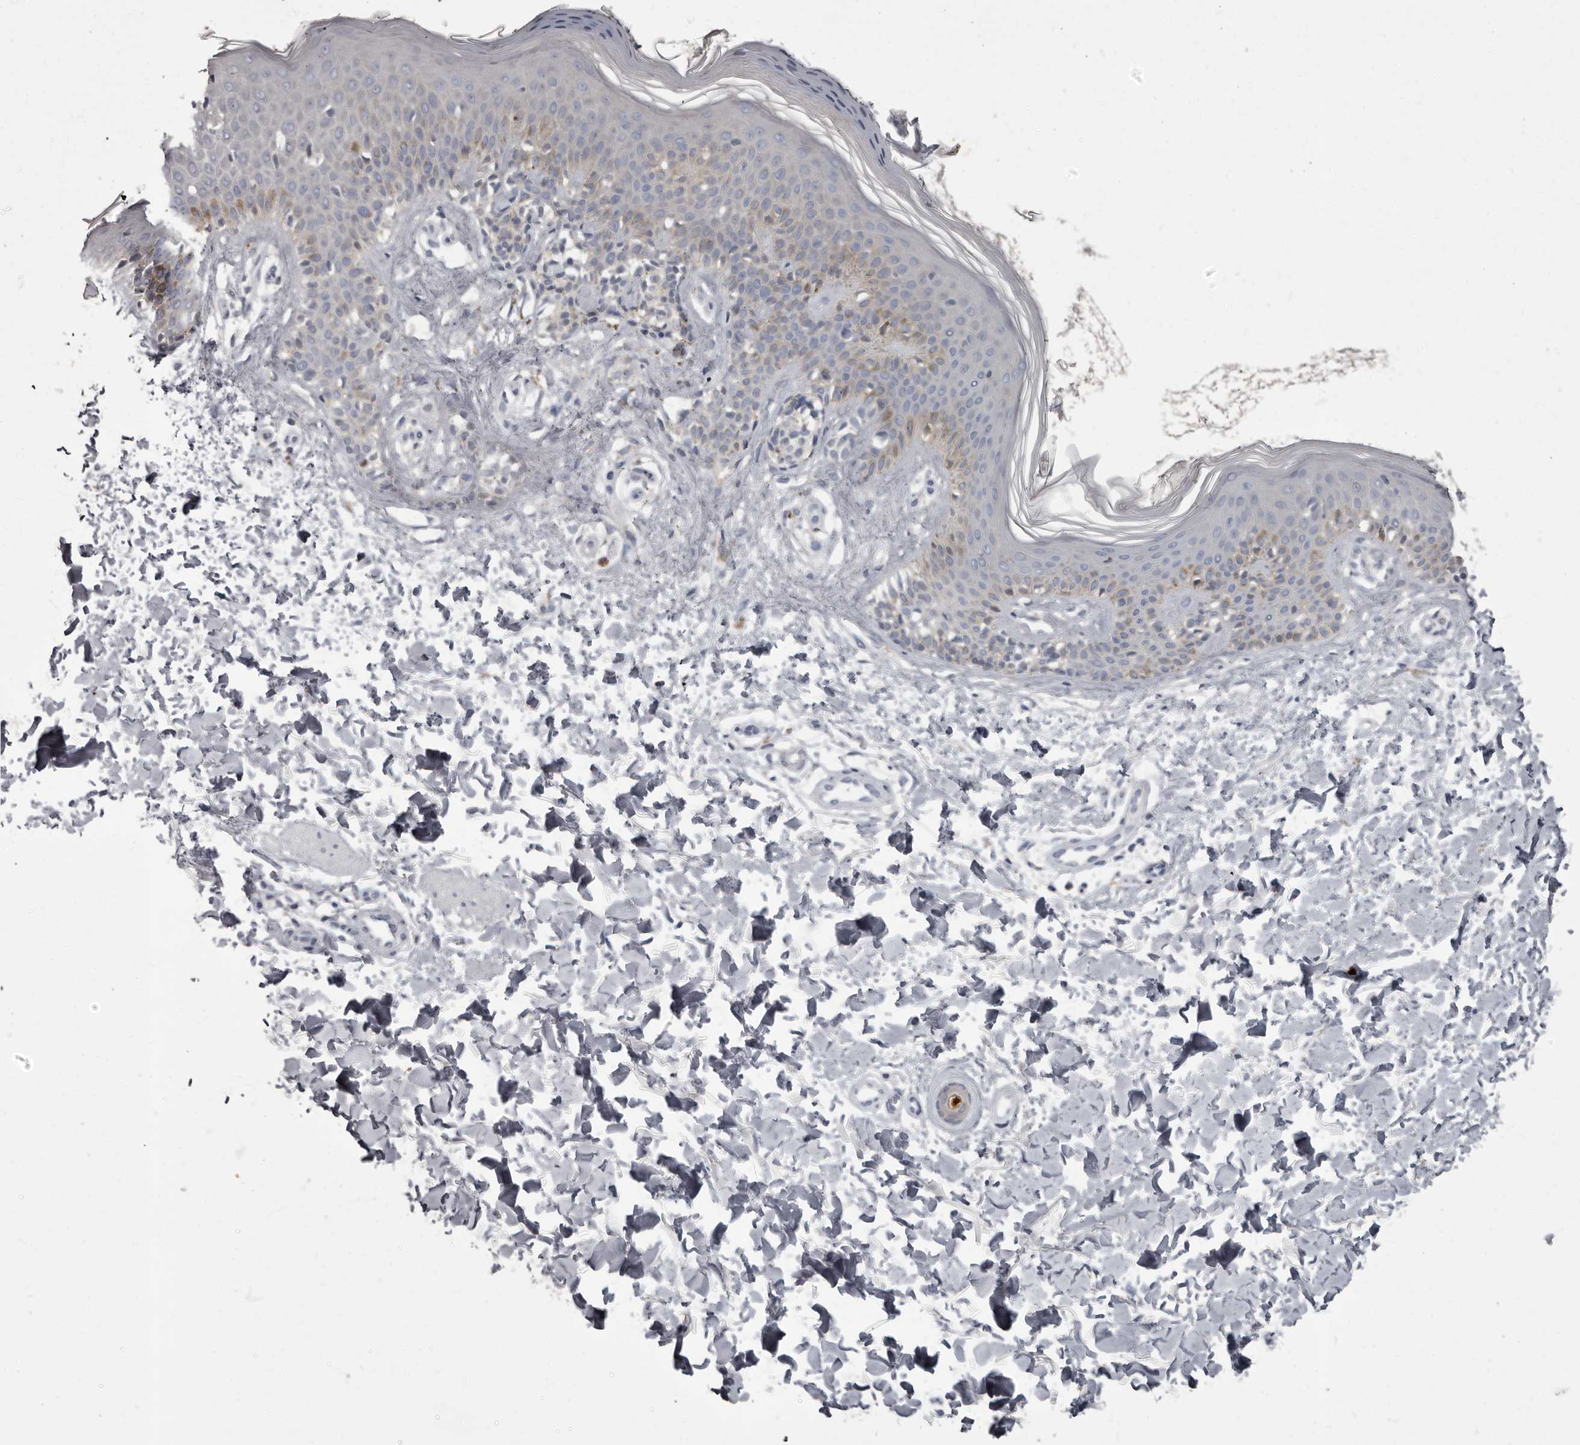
{"staining": {"intensity": "negative", "quantity": "none", "location": "none"}, "tissue": "skin", "cell_type": "Fibroblasts", "image_type": "normal", "snomed": [{"axis": "morphology", "description": "Normal tissue, NOS"}, {"axis": "topography", "description": "Skin"}], "caption": "Immunohistochemistry (IHC) of unremarkable human skin demonstrates no positivity in fibroblasts.", "gene": "APEH", "patient": {"sex": "male", "age": 37}}